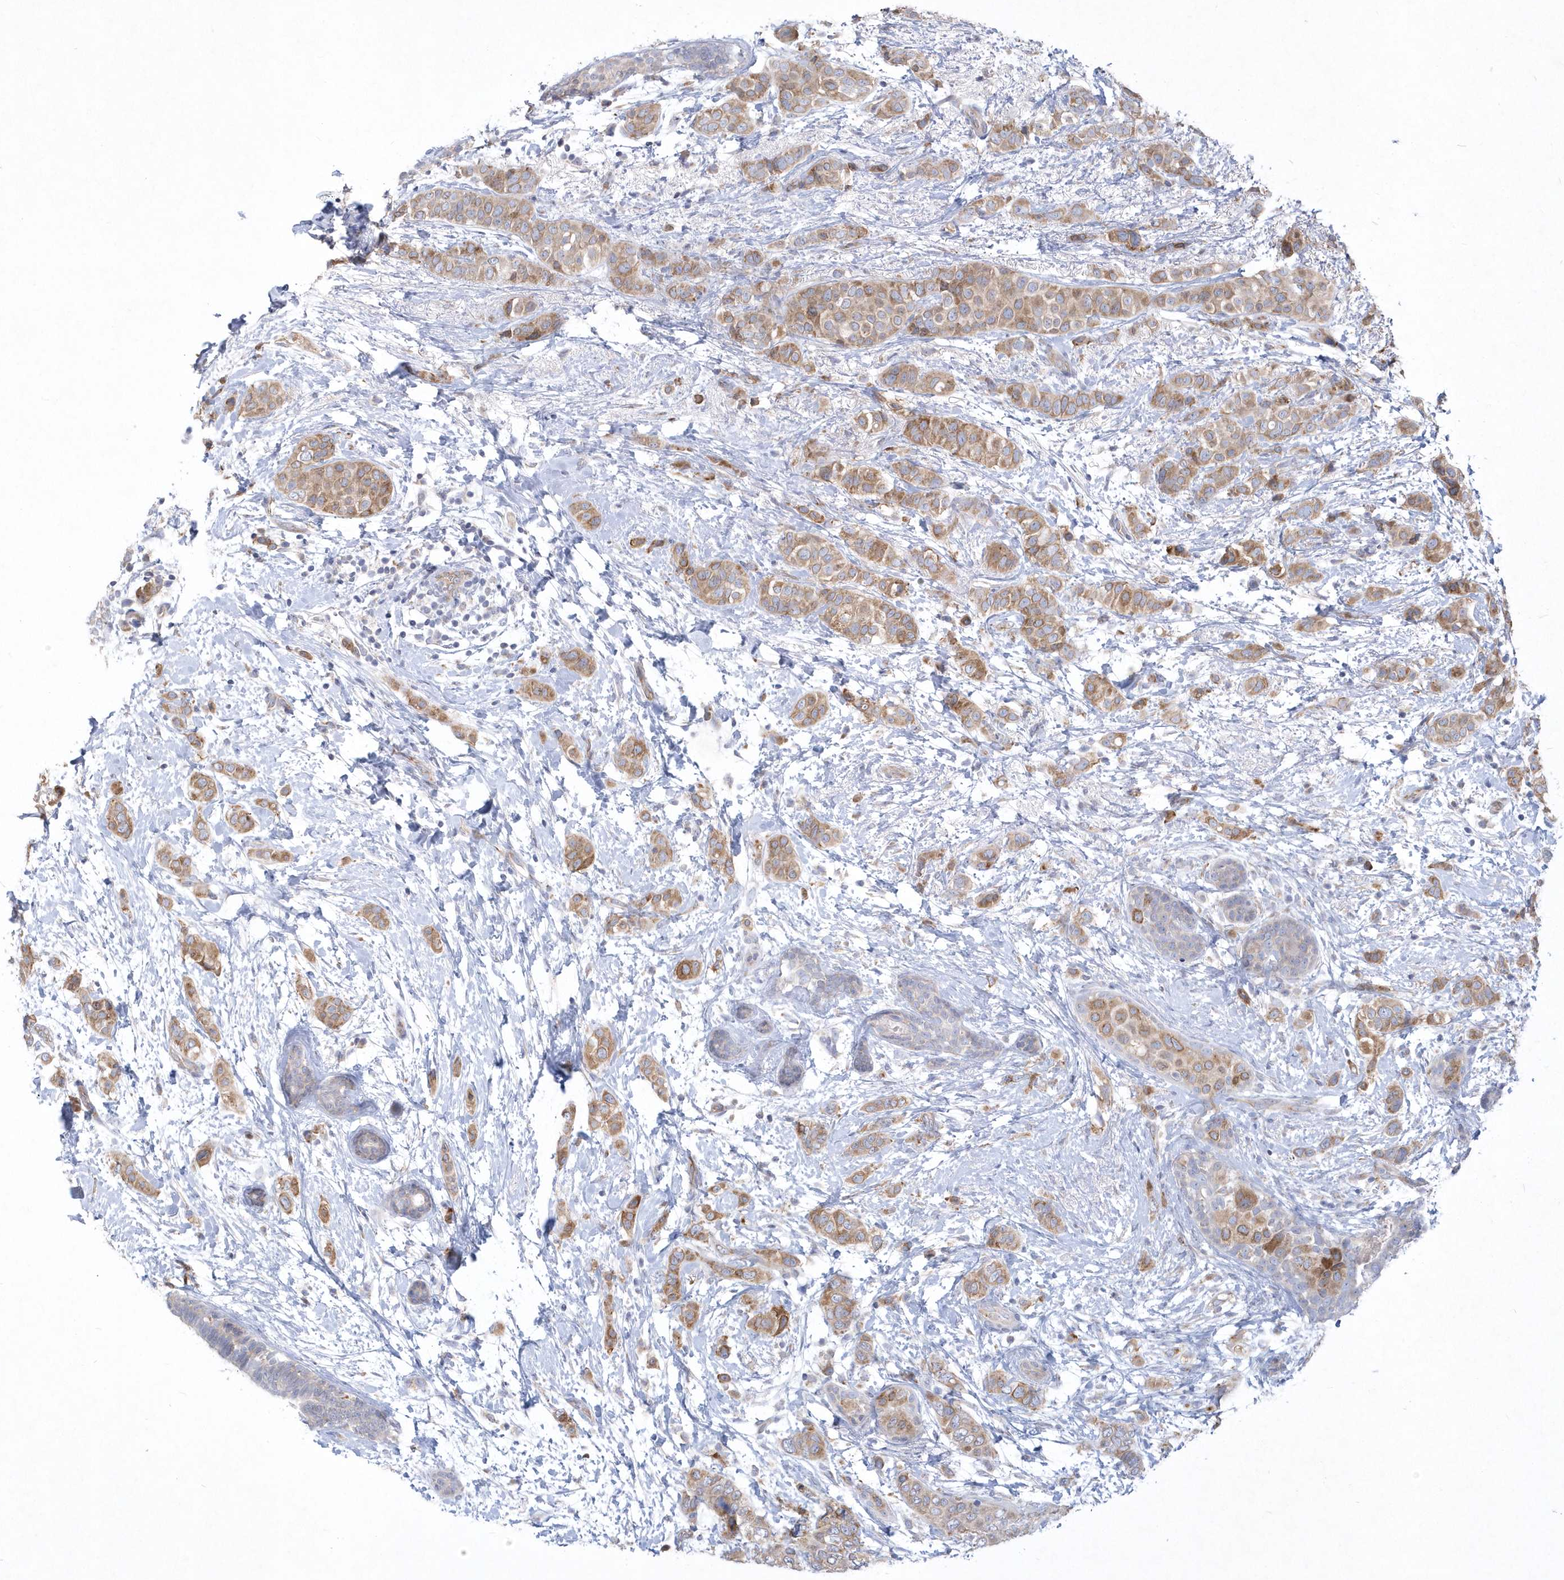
{"staining": {"intensity": "moderate", "quantity": ">75%", "location": "cytoplasmic/membranous"}, "tissue": "breast cancer", "cell_type": "Tumor cells", "image_type": "cancer", "snomed": [{"axis": "morphology", "description": "Lobular carcinoma"}, {"axis": "topography", "description": "Breast"}], "caption": "Human breast cancer stained with a protein marker demonstrates moderate staining in tumor cells.", "gene": "DGAT1", "patient": {"sex": "female", "age": 51}}